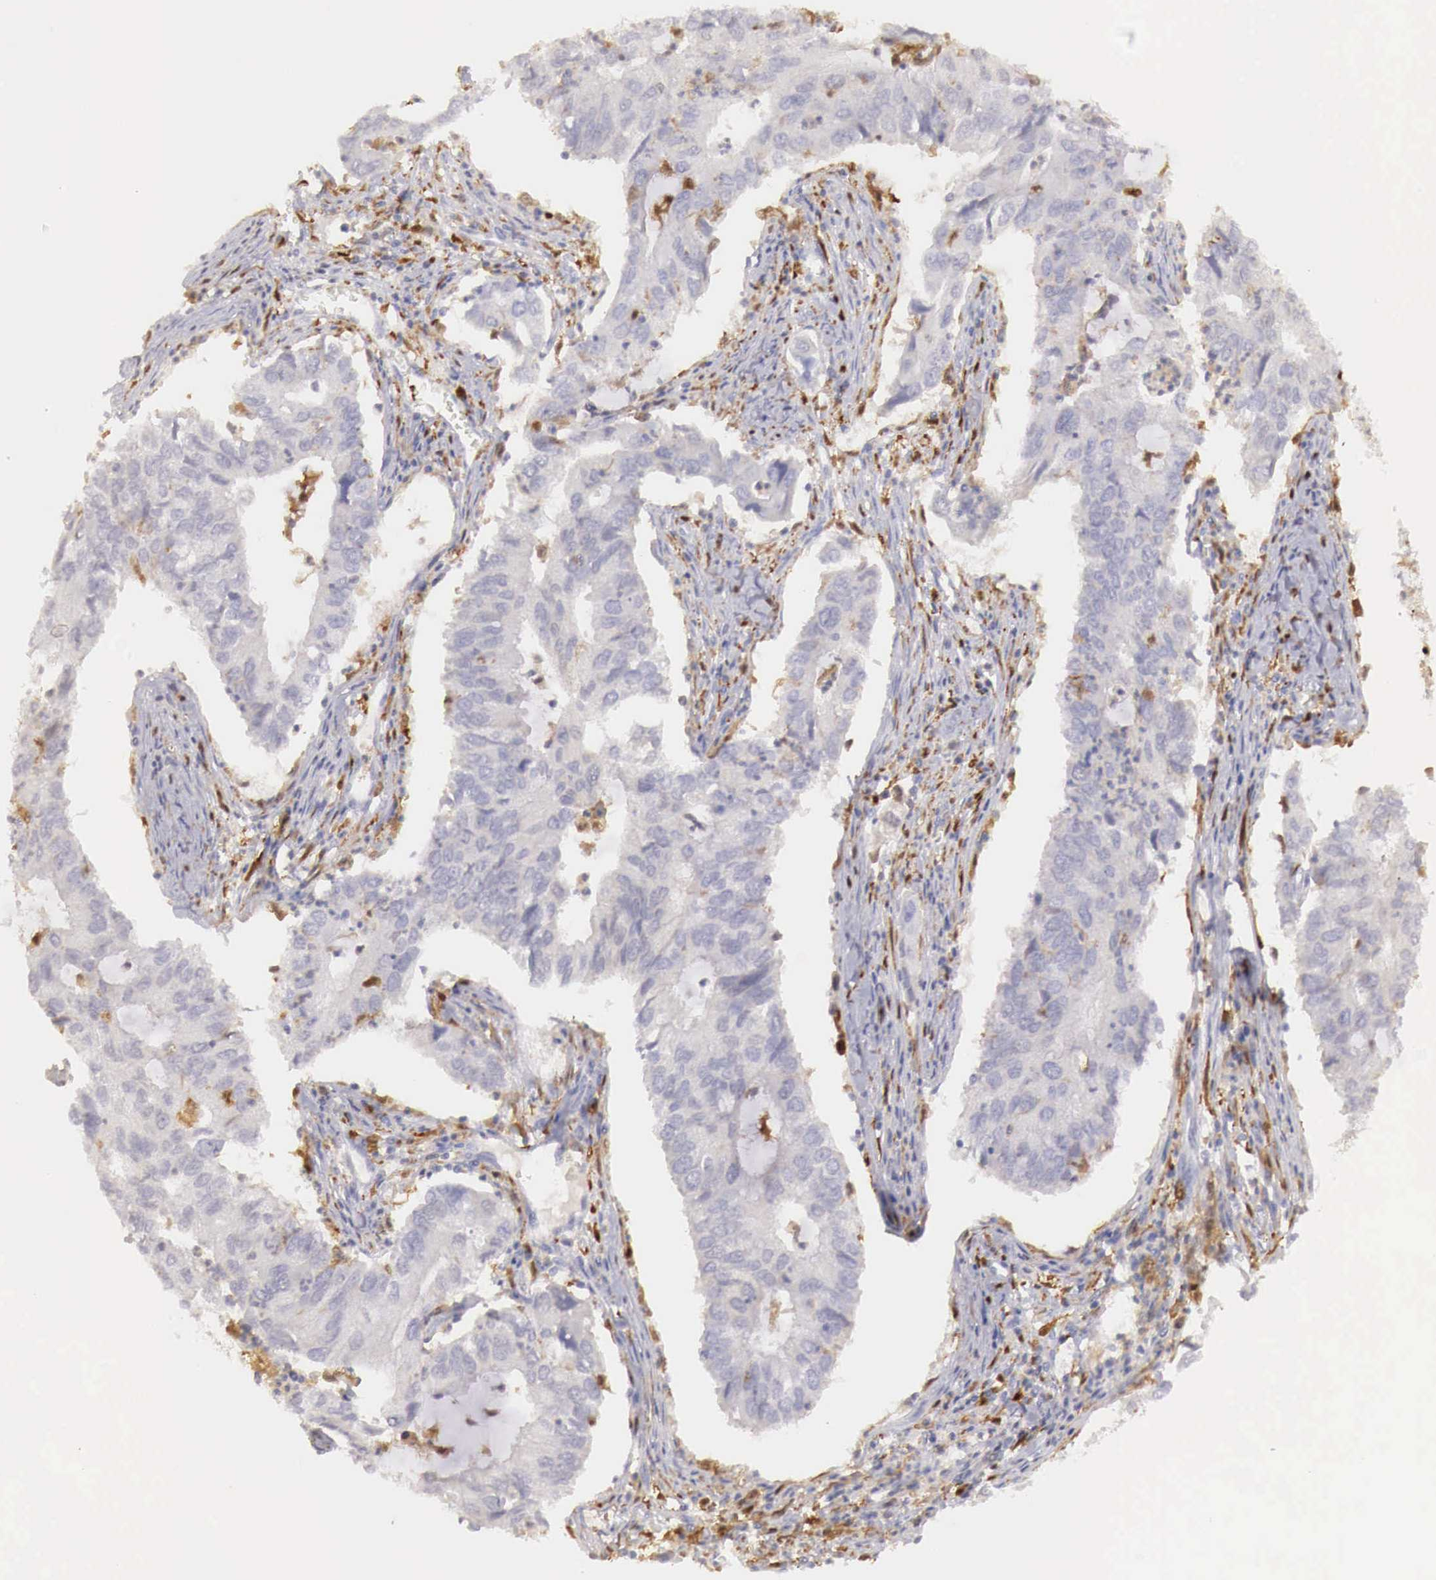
{"staining": {"intensity": "weak", "quantity": "<25%", "location": "cytoplasmic/membranous"}, "tissue": "lung cancer", "cell_type": "Tumor cells", "image_type": "cancer", "snomed": [{"axis": "morphology", "description": "Adenocarcinoma, NOS"}, {"axis": "topography", "description": "Lung"}], "caption": "The histopathology image reveals no staining of tumor cells in adenocarcinoma (lung).", "gene": "RENBP", "patient": {"sex": "male", "age": 48}}